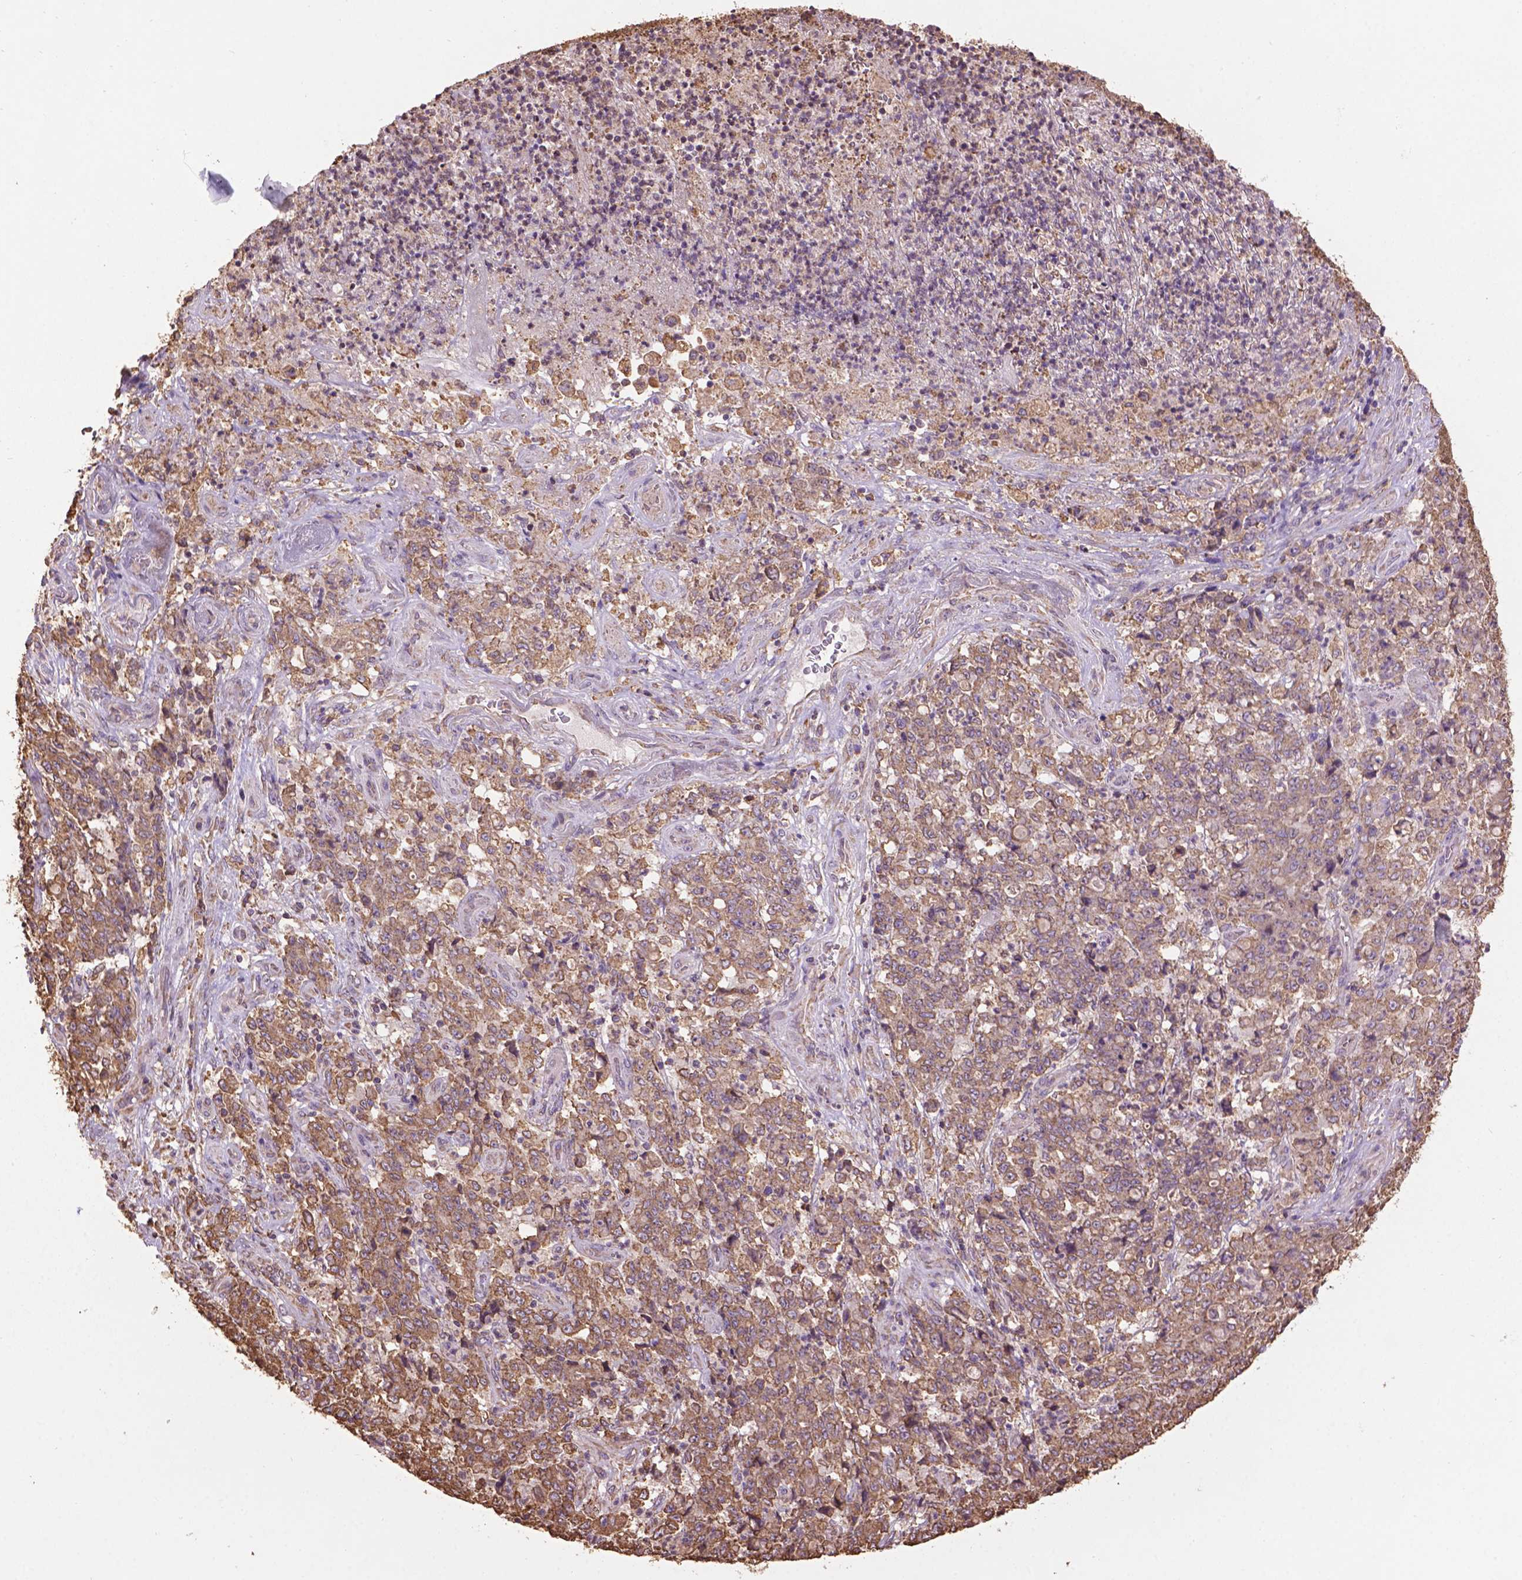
{"staining": {"intensity": "moderate", "quantity": ">75%", "location": "cytoplasmic/membranous"}, "tissue": "stomach cancer", "cell_type": "Tumor cells", "image_type": "cancer", "snomed": [{"axis": "morphology", "description": "Adenocarcinoma, NOS"}, {"axis": "topography", "description": "Stomach, lower"}], "caption": "Protein staining of stomach adenocarcinoma tissue displays moderate cytoplasmic/membranous expression in about >75% of tumor cells.", "gene": "PPP2R5E", "patient": {"sex": "female", "age": 71}}